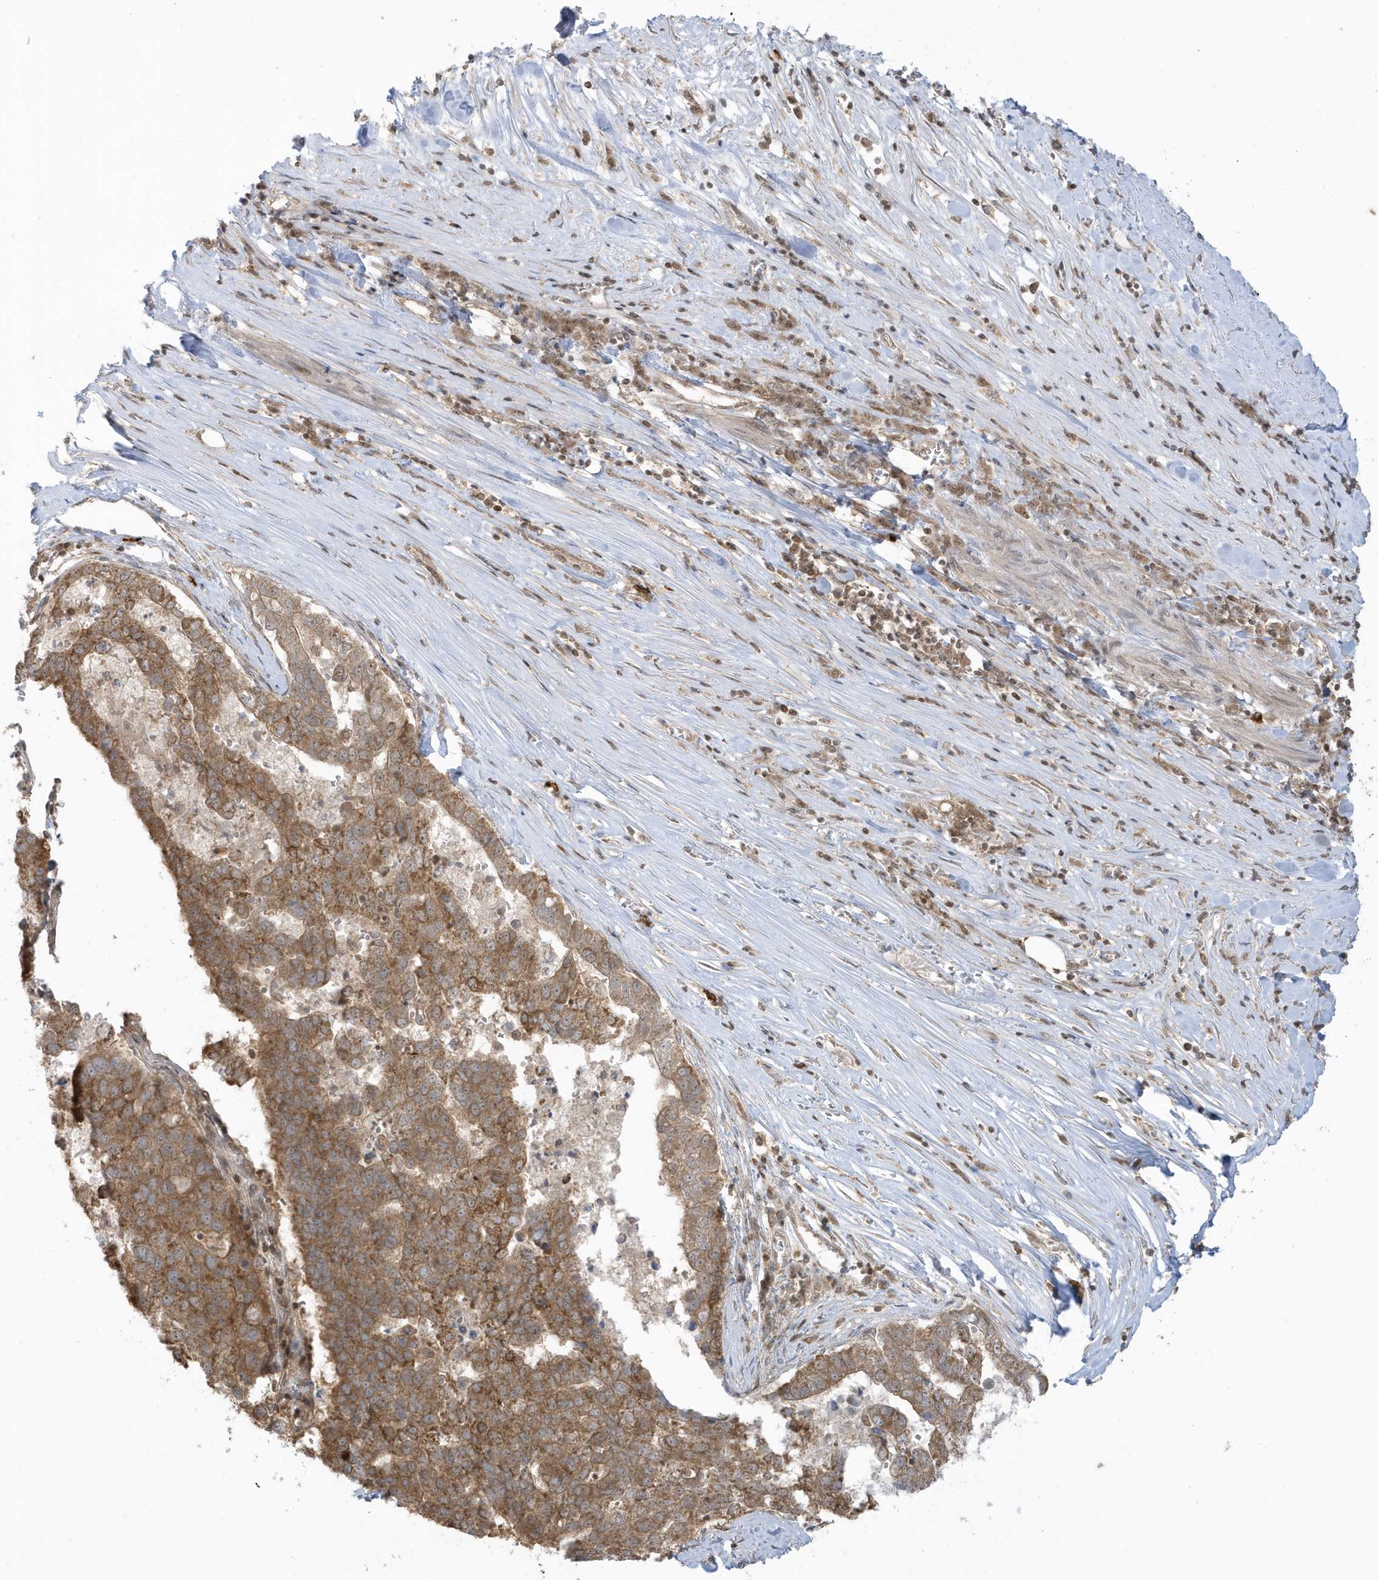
{"staining": {"intensity": "moderate", "quantity": ">75%", "location": "cytoplasmic/membranous"}, "tissue": "pancreatic cancer", "cell_type": "Tumor cells", "image_type": "cancer", "snomed": [{"axis": "morphology", "description": "Adenocarcinoma, NOS"}, {"axis": "topography", "description": "Pancreas"}], "caption": "Pancreatic adenocarcinoma stained with a brown dye displays moderate cytoplasmic/membranous positive staining in approximately >75% of tumor cells.", "gene": "PPP1R7", "patient": {"sex": "female", "age": 61}}